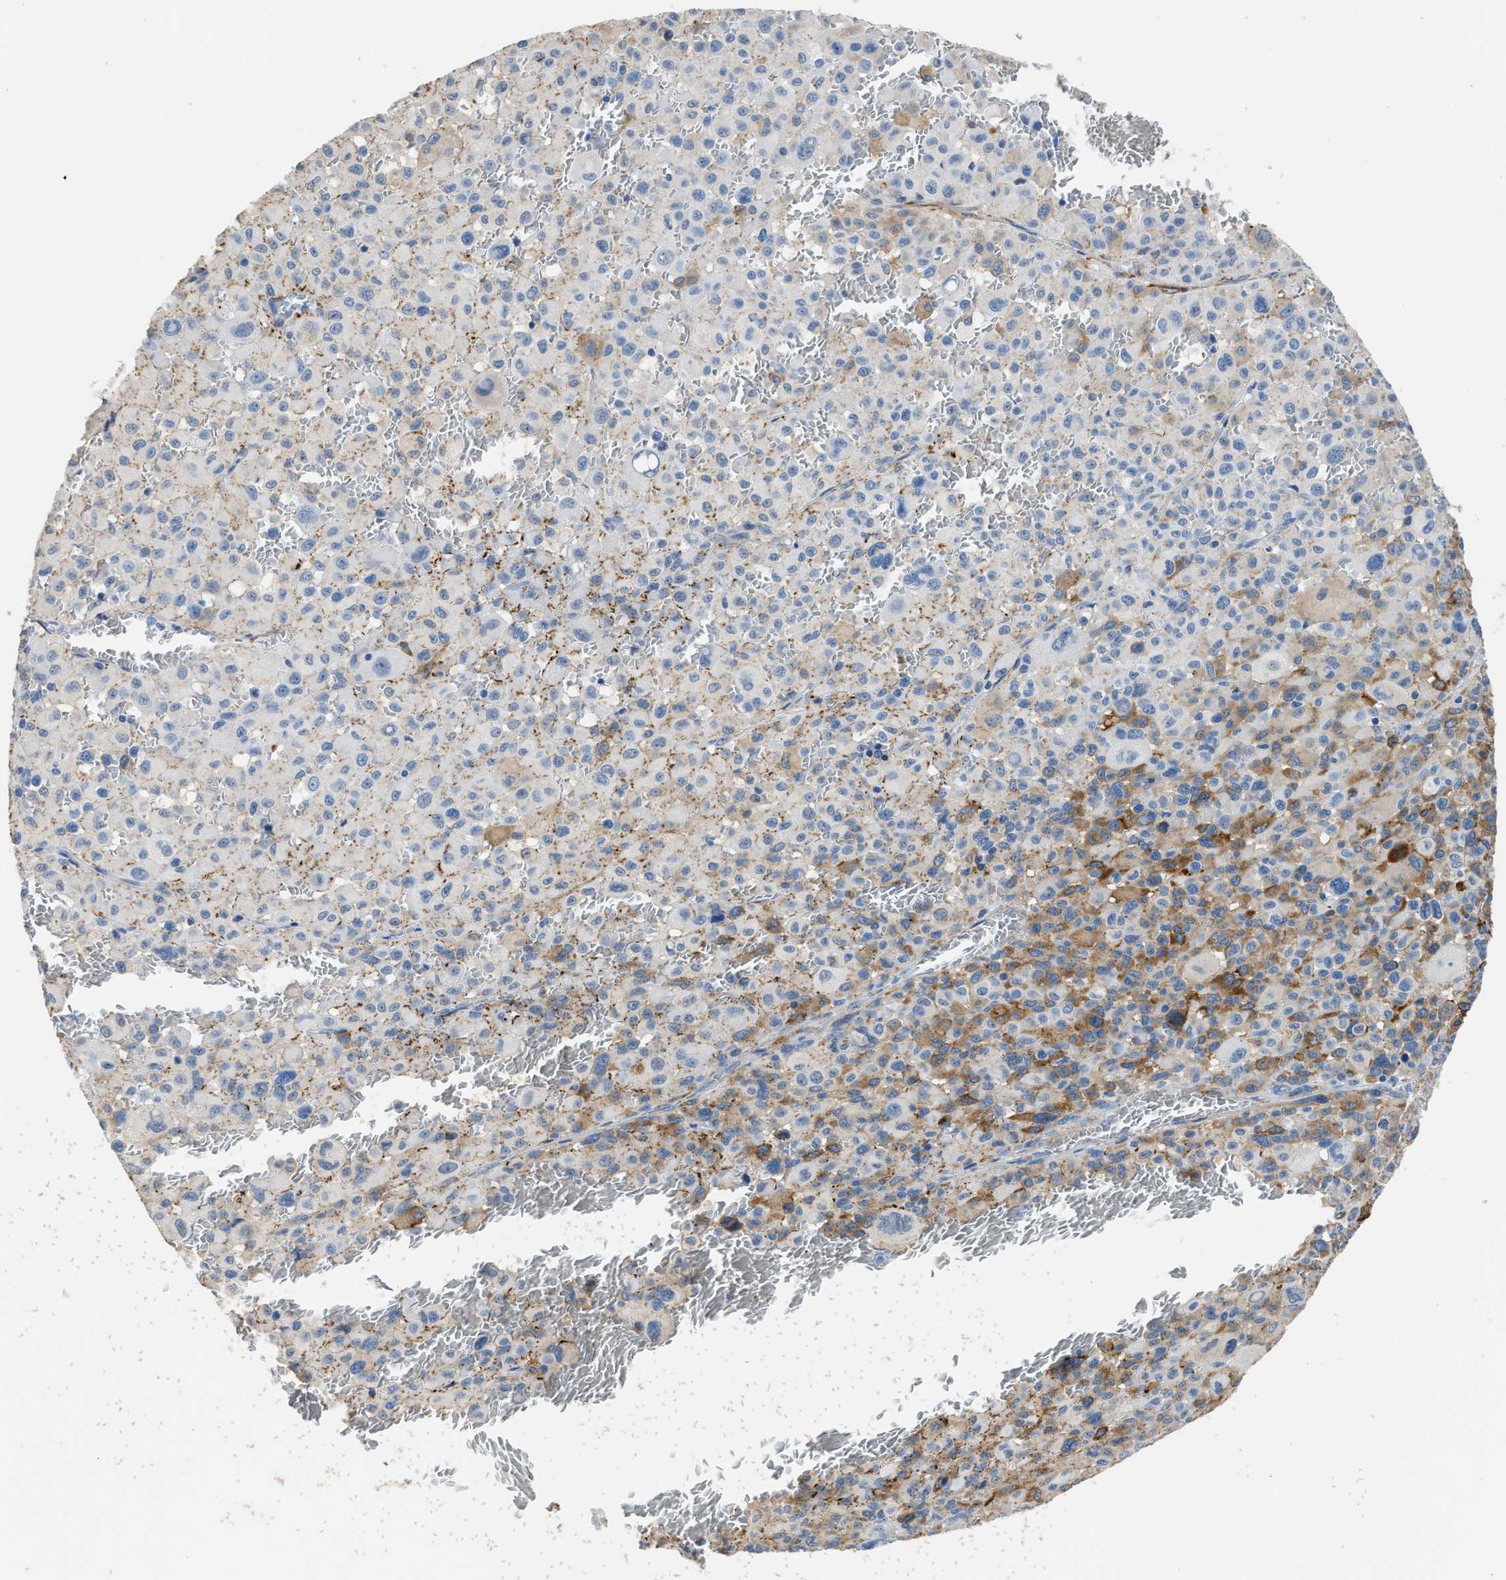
{"staining": {"intensity": "weak", "quantity": "<25%", "location": "cytoplasmic/membranous"}, "tissue": "melanoma", "cell_type": "Tumor cells", "image_type": "cancer", "snomed": [{"axis": "morphology", "description": "Malignant melanoma, Metastatic site"}, {"axis": "topography", "description": "Skin"}], "caption": "DAB immunohistochemical staining of human malignant melanoma (metastatic site) shows no significant staining in tumor cells. (Brightfield microscopy of DAB immunohistochemistry at high magnification).", "gene": "ZSWIM5", "patient": {"sex": "female", "age": 74}}